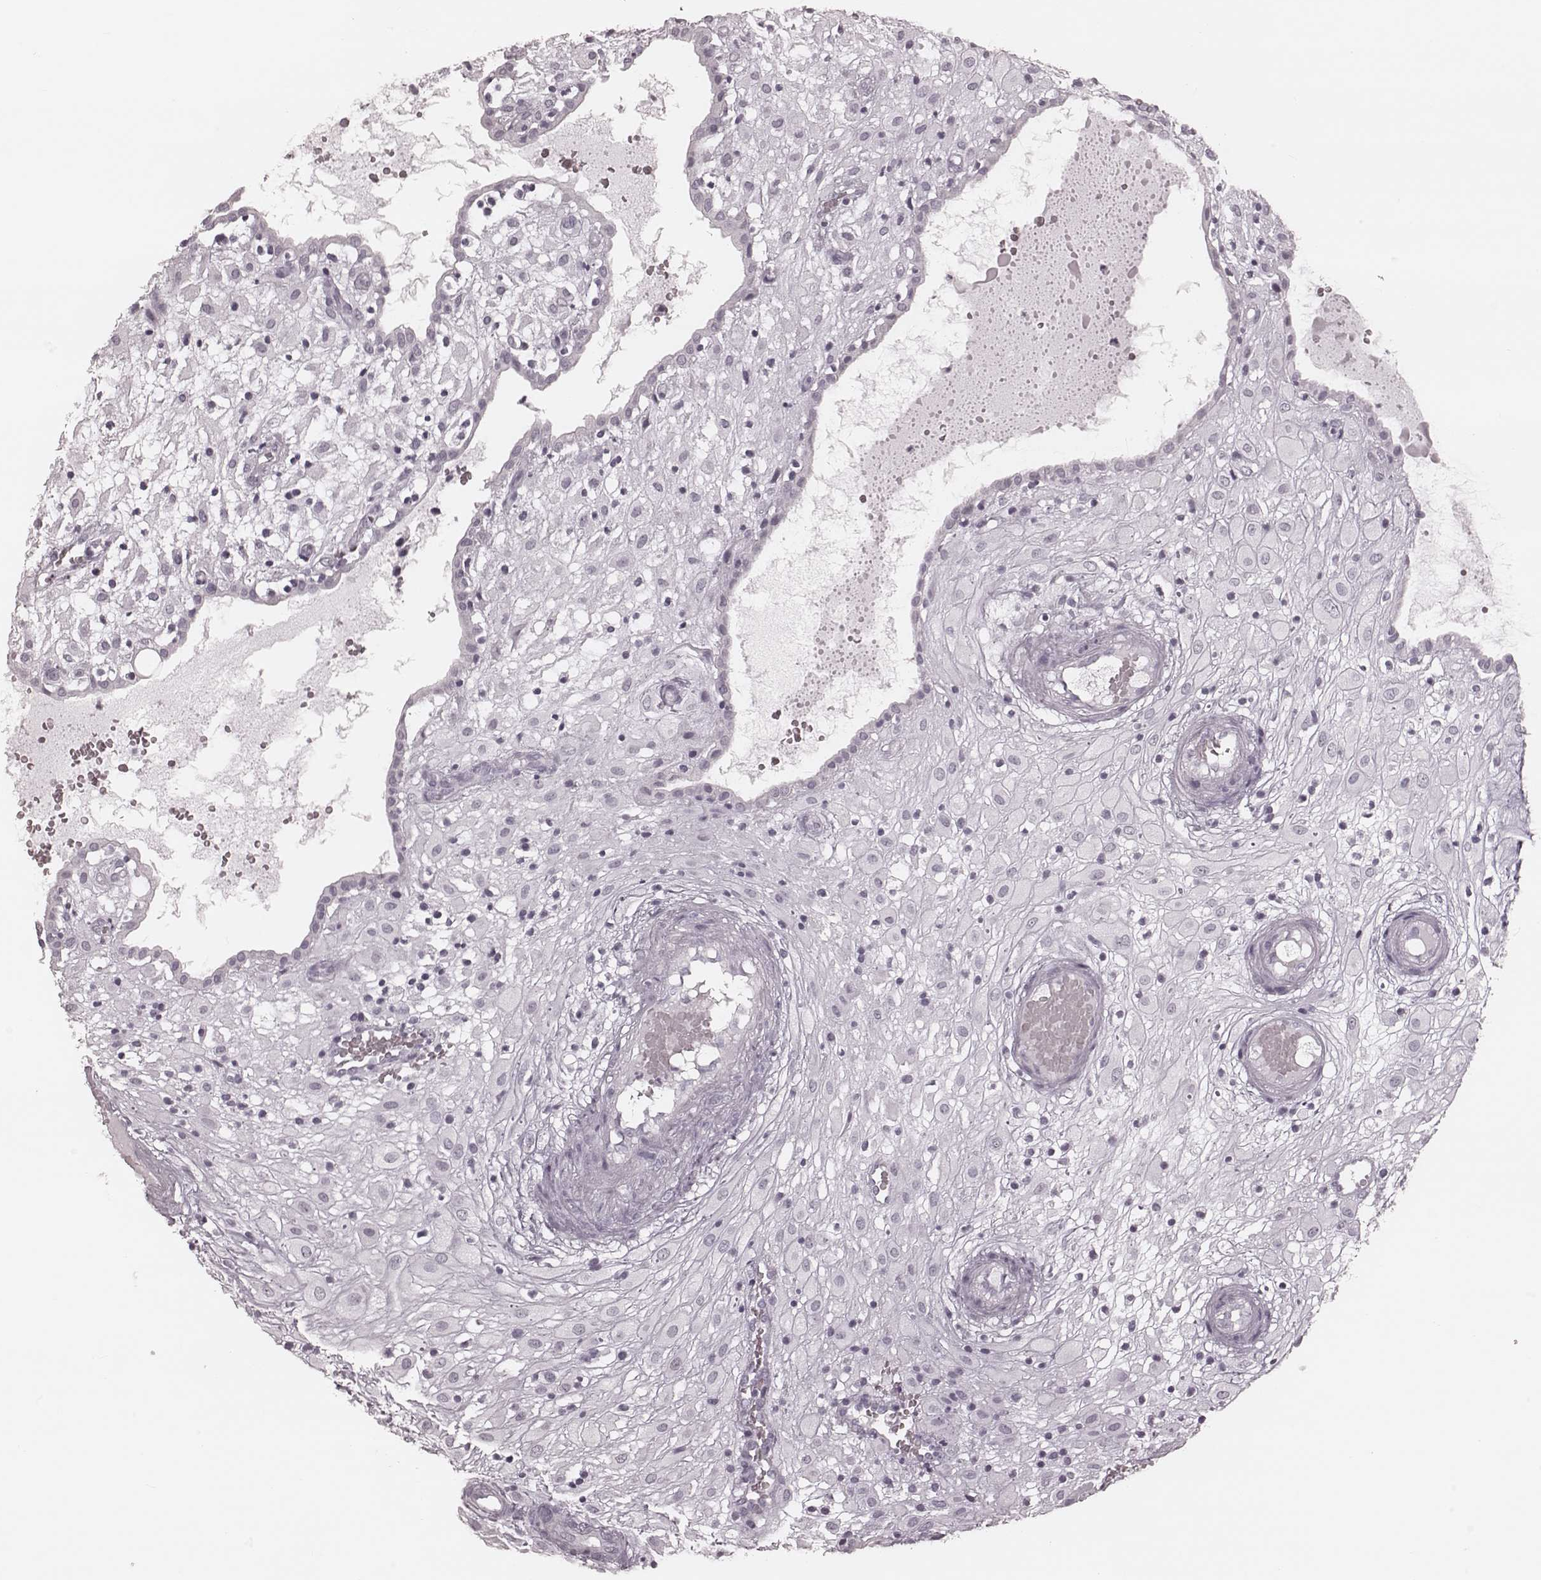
{"staining": {"intensity": "negative", "quantity": "none", "location": "none"}, "tissue": "placenta", "cell_type": "Decidual cells", "image_type": "normal", "snomed": [{"axis": "morphology", "description": "Normal tissue, NOS"}, {"axis": "topography", "description": "Placenta"}], "caption": "This photomicrograph is of unremarkable placenta stained with IHC to label a protein in brown with the nuclei are counter-stained blue. There is no expression in decidual cells.", "gene": "KRT74", "patient": {"sex": "female", "age": 24}}